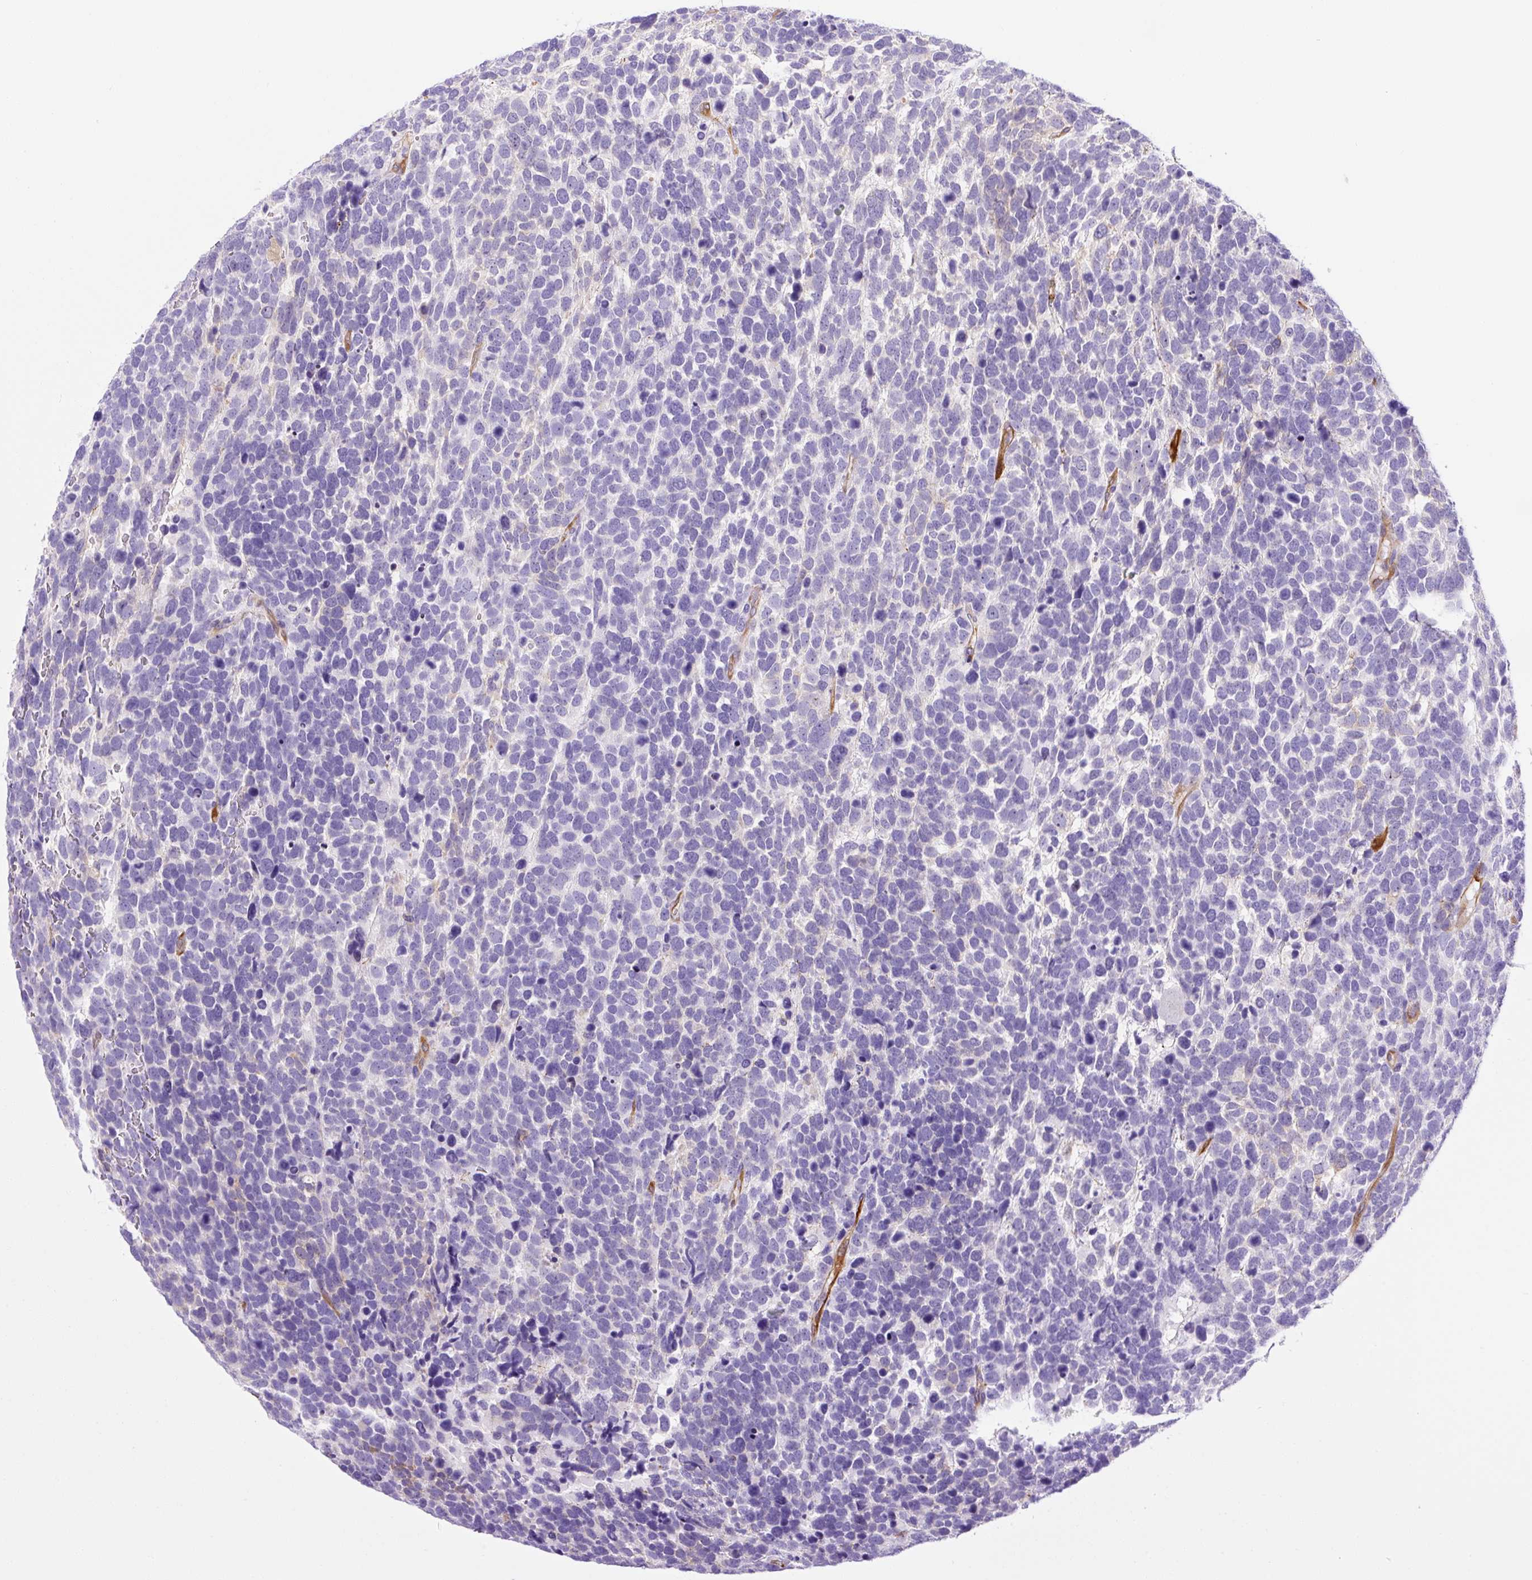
{"staining": {"intensity": "negative", "quantity": "none", "location": "none"}, "tissue": "urothelial cancer", "cell_type": "Tumor cells", "image_type": "cancer", "snomed": [{"axis": "morphology", "description": "Urothelial carcinoma, High grade"}, {"axis": "topography", "description": "Urinary bladder"}], "caption": "An IHC micrograph of urothelial carcinoma (high-grade) is shown. There is no staining in tumor cells of urothelial carcinoma (high-grade).", "gene": "ASB4", "patient": {"sex": "female", "age": 82}}